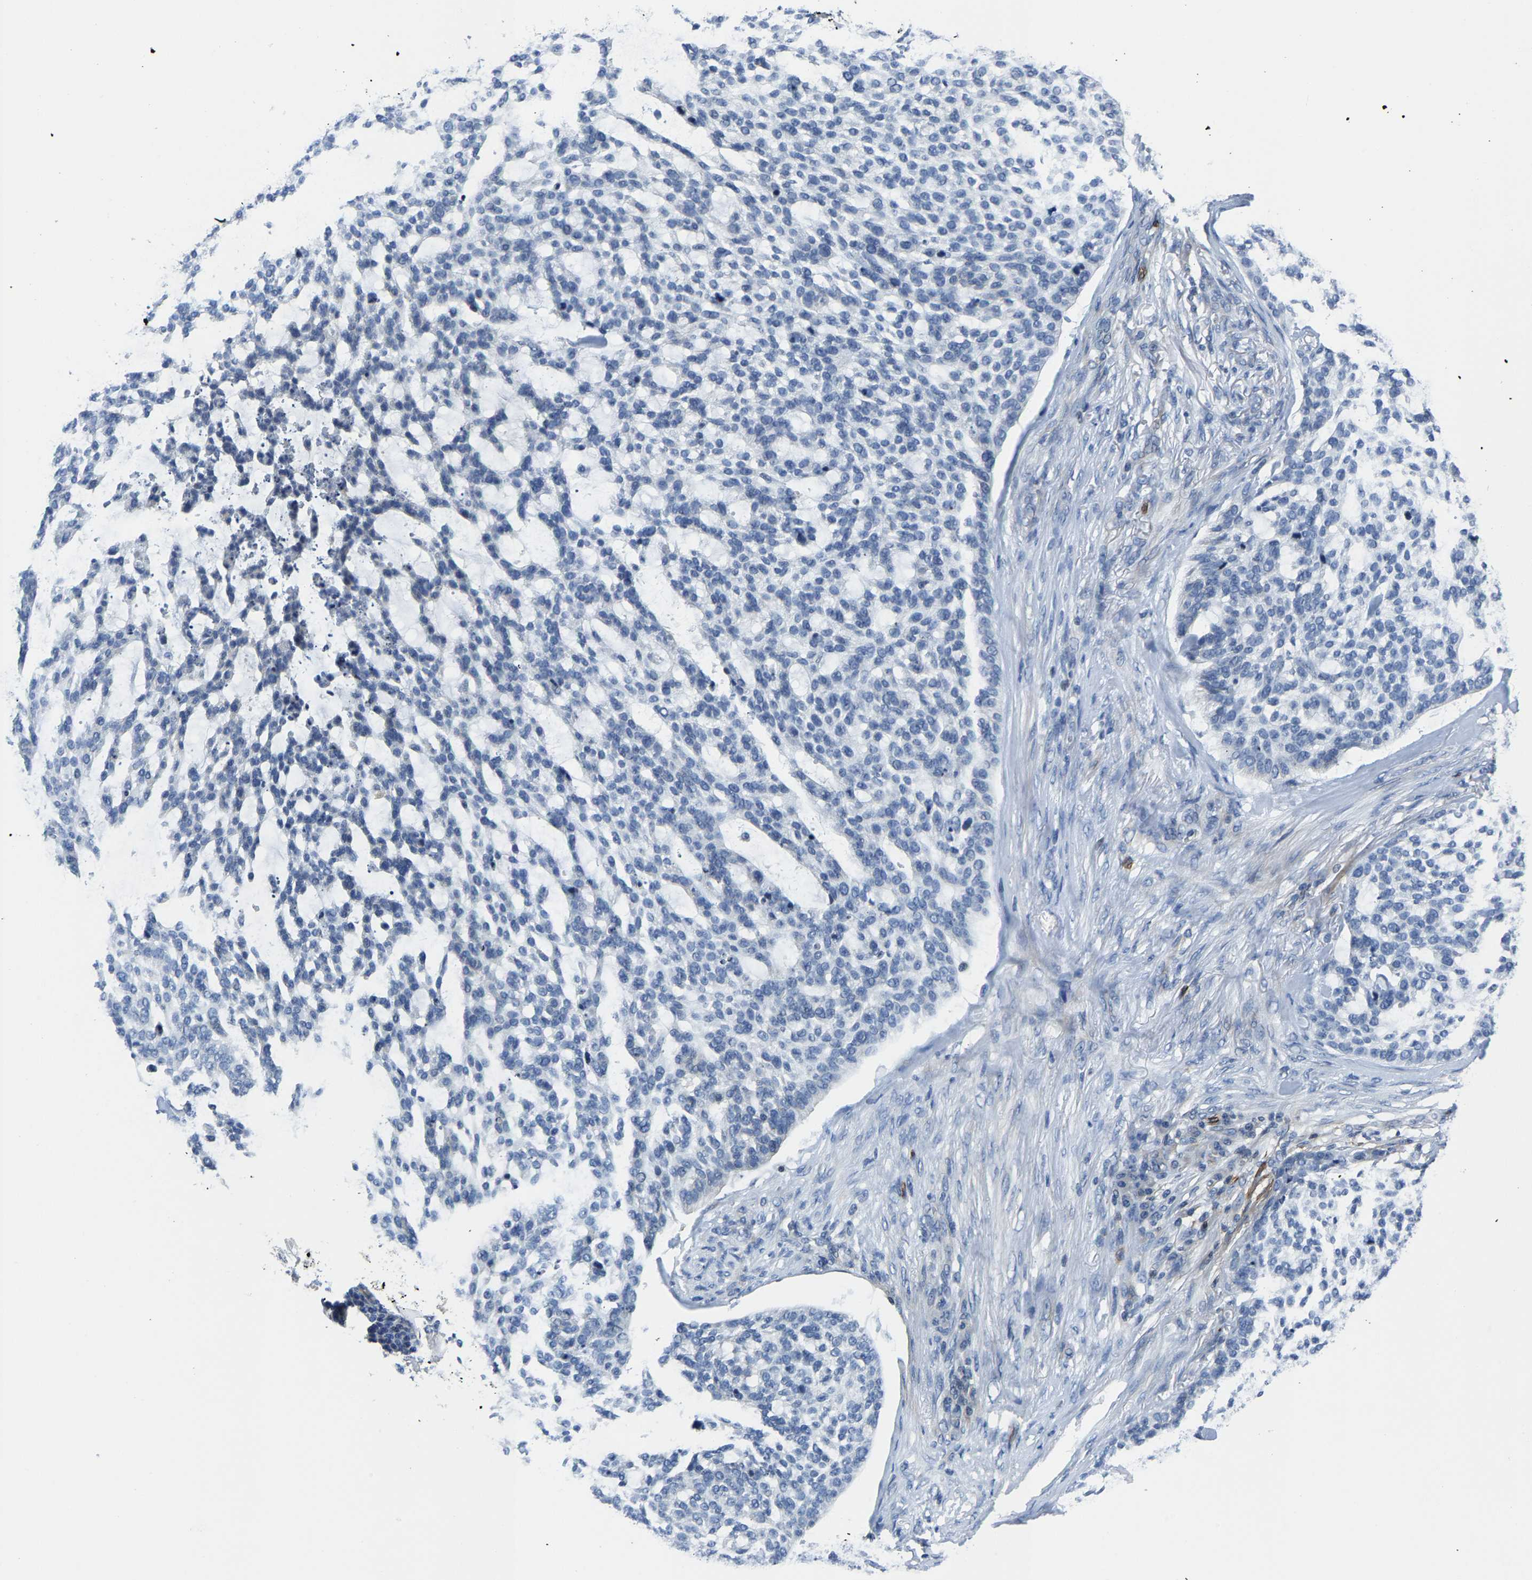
{"staining": {"intensity": "negative", "quantity": "none", "location": "none"}, "tissue": "skin cancer", "cell_type": "Tumor cells", "image_type": "cancer", "snomed": [{"axis": "morphology", "description": "Basal cell carcinoma"}, {"axis": "topography", "description": "Skin"}], "caption": "DAB immunohistochemical staining of human skin cancer demonstrates no significant staining in tumor cells.", "gene": "AGBL3", "patient": {"sex": "female", "age": 64}}